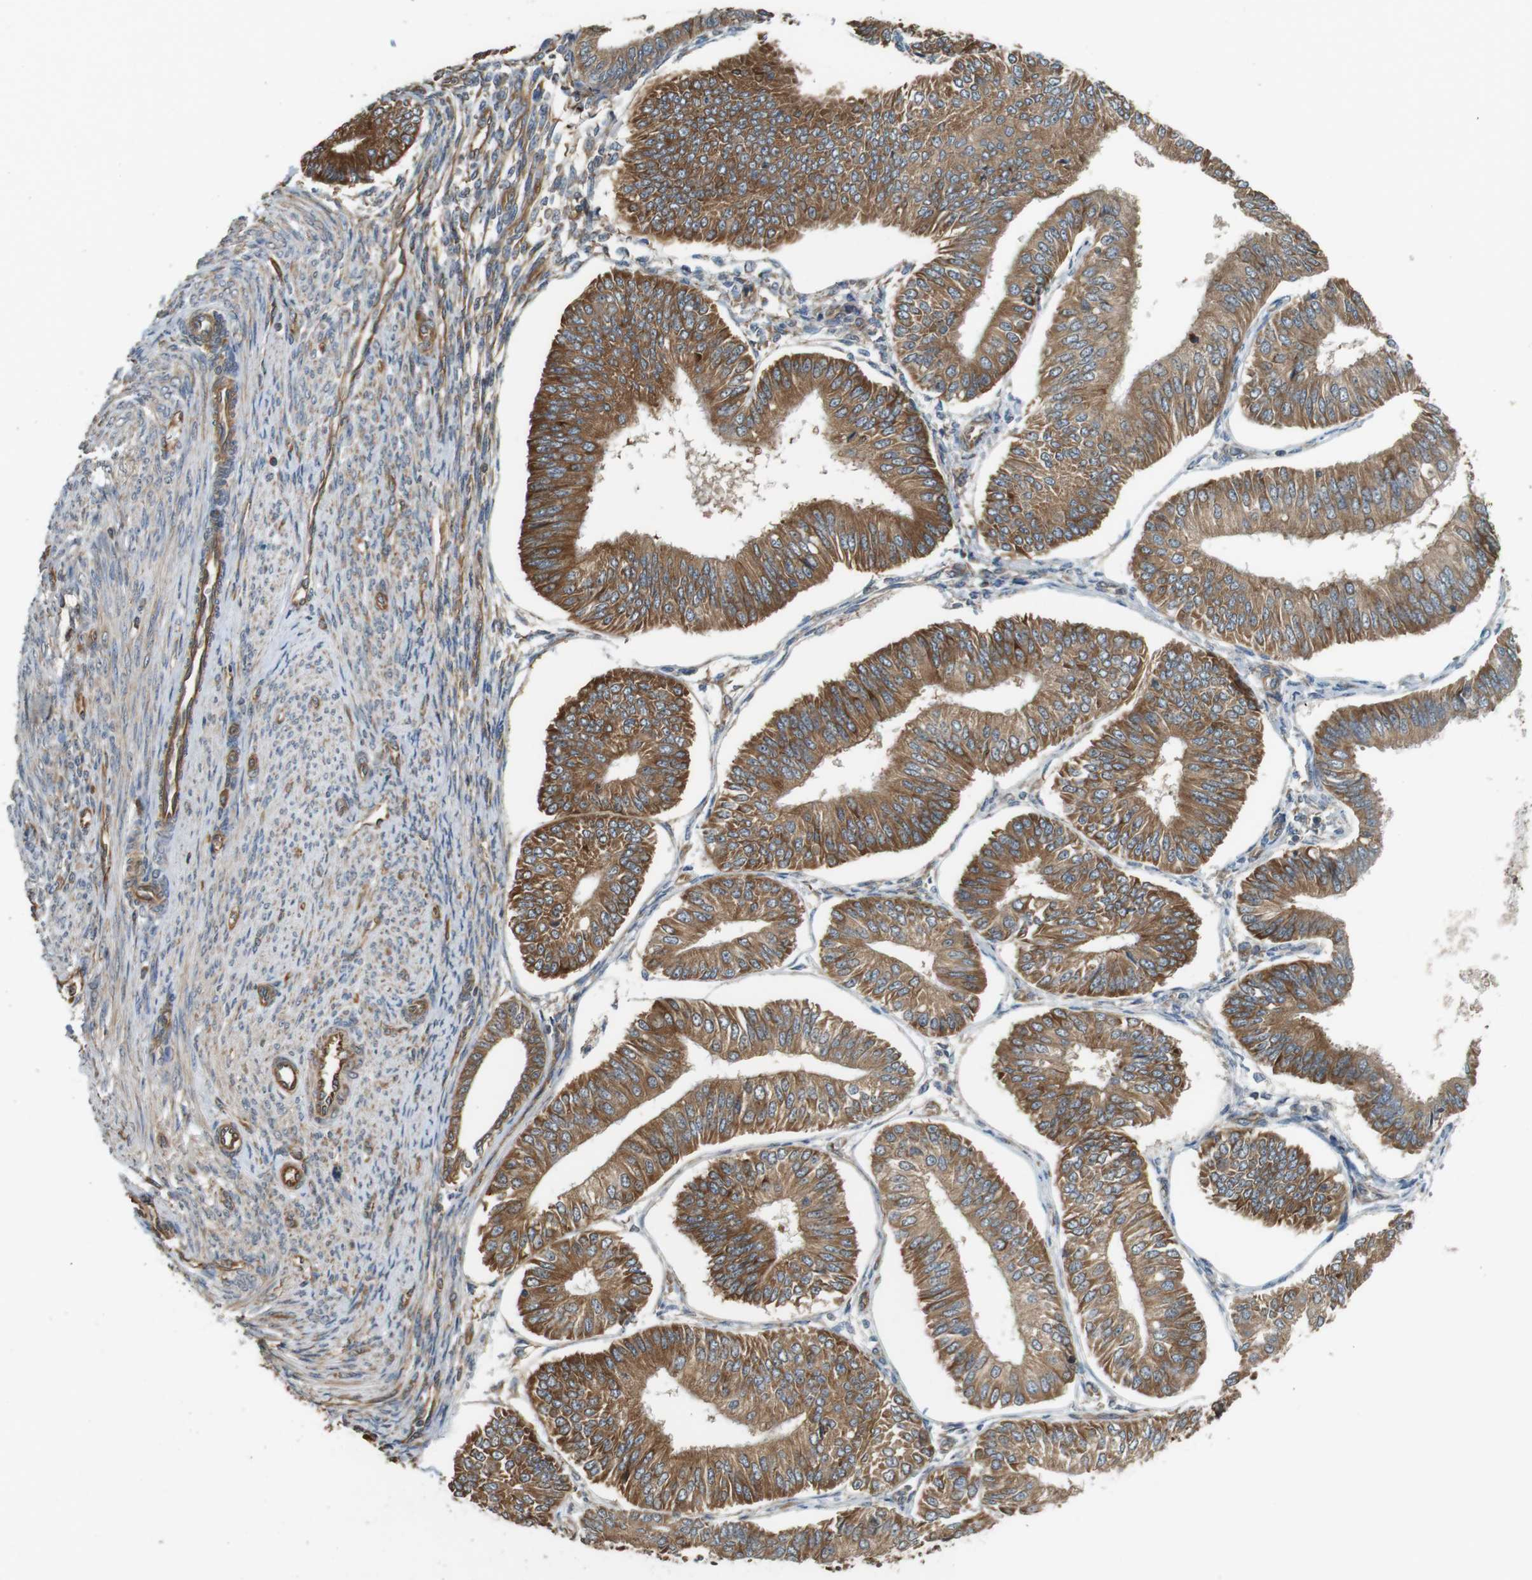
{"staining": {"intensity": "moderate", "quantity": ">75%", "location": "cytoplasmic/membranous"}, "tissue": "endometrial cancer", "cell_type": "Tumor cells", "image_type": "cancer", "snomed": [{"axis": "morphology", "description": "Adenocarcinoma, NOS"}, {"axis": "topography", "description": "Endometrium"}], "caption": "An immunohistochemistry histopathology image of tumor tissue is shown. Protein staining in brown shows moderate cytoplasmic/membranous positivity in adenocarcinoma (endometrial) within tumor cells.", "gene": "PA2G4", "patient": {"sex": "female", "age": 58}}